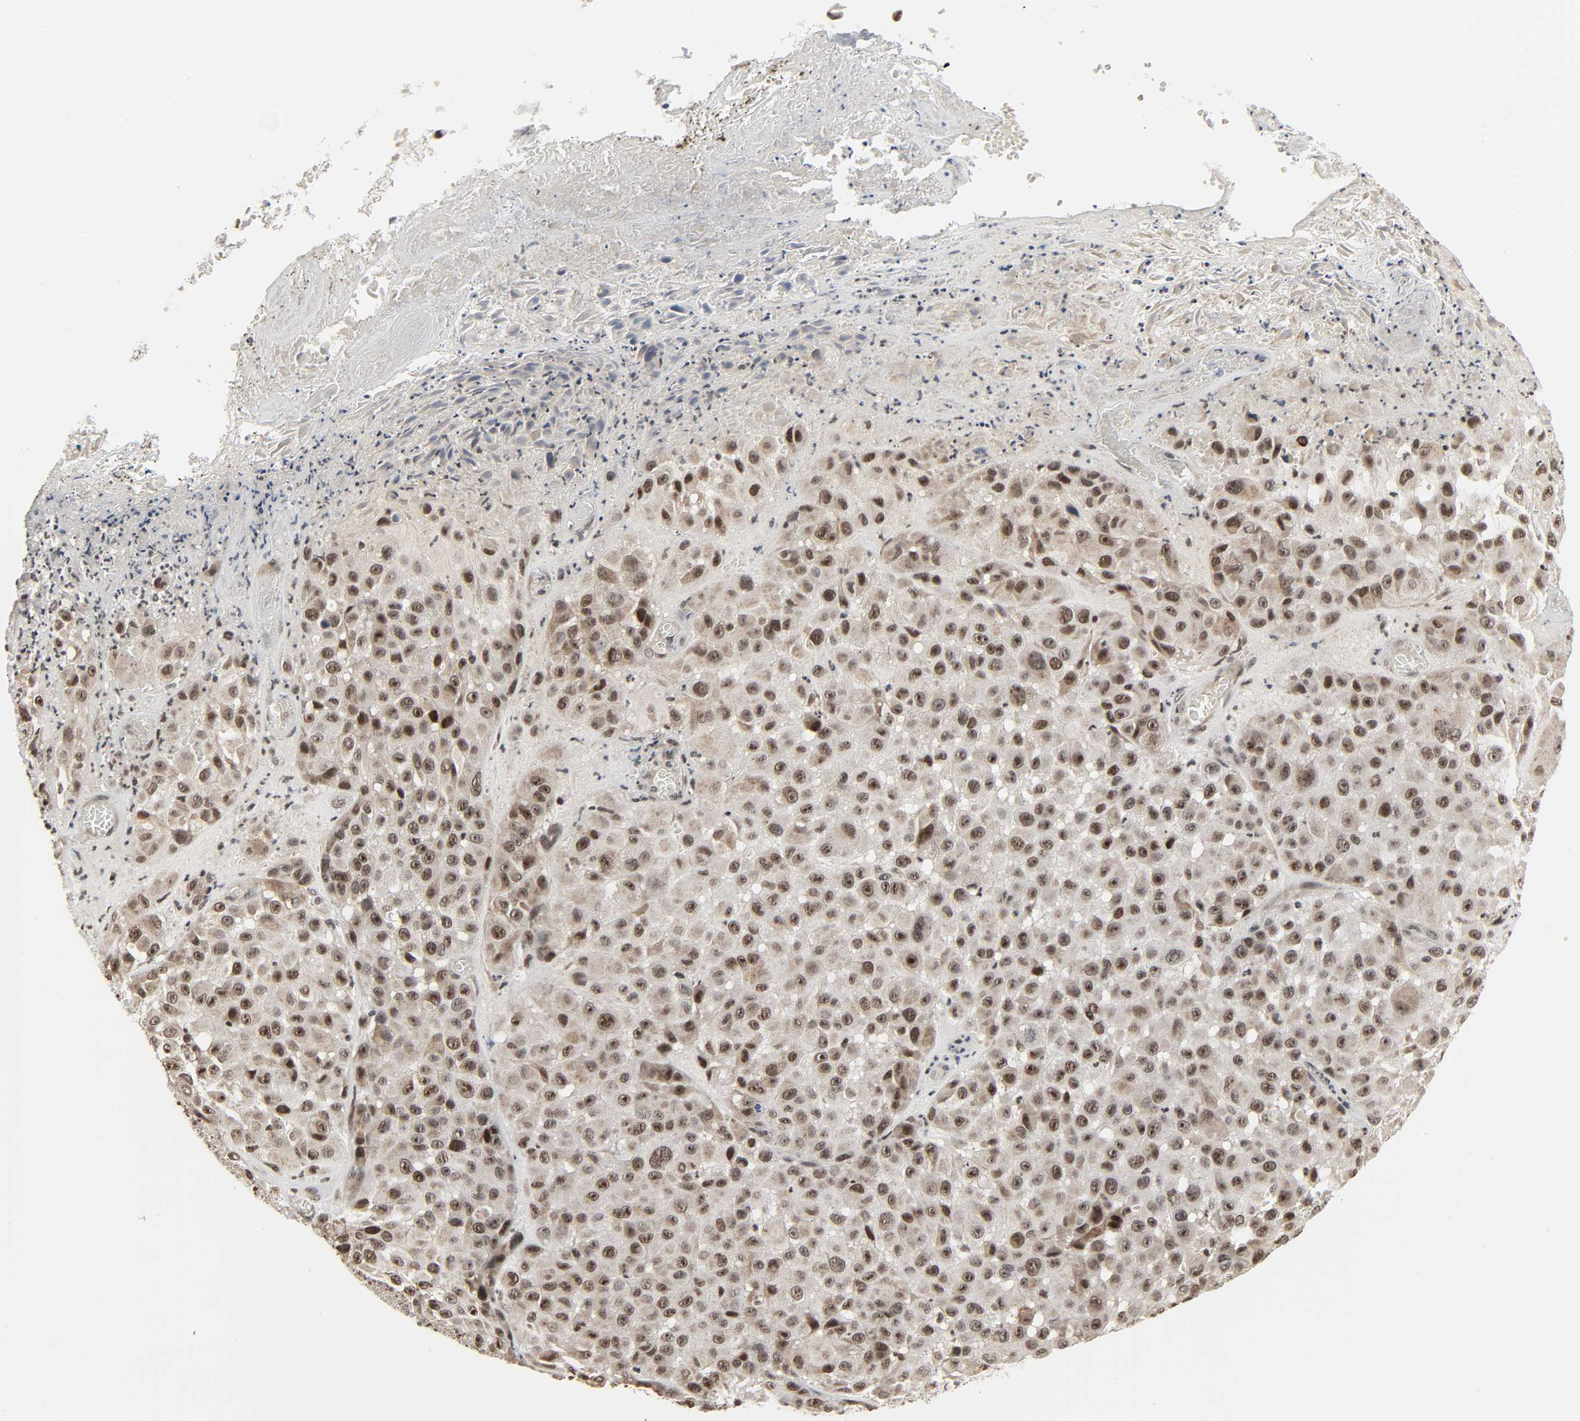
{"staining": {"intensity": "moderate", "quantity": "25%-75%", "location": "cytoplasmic/membranous,nuclear"}, "tissue": "melanoma", "cell_type": "Tumor cells", "image_type": "cancer", "snomed": [{"axis": "morphology", "description": "Malignant melanoma, NOS"}, {"axis": "topography", "description": "Skin"}], "caption": "IHC histopathology image of human malignant melanoma stained for a protein (brown), which displays medium levels of moderate cytoplasmic/membranous and nuclear expression in about 25%-75% of tumor cells.", "gene": "XRCC1", "patient": {"sex": "female", "age": 21}}